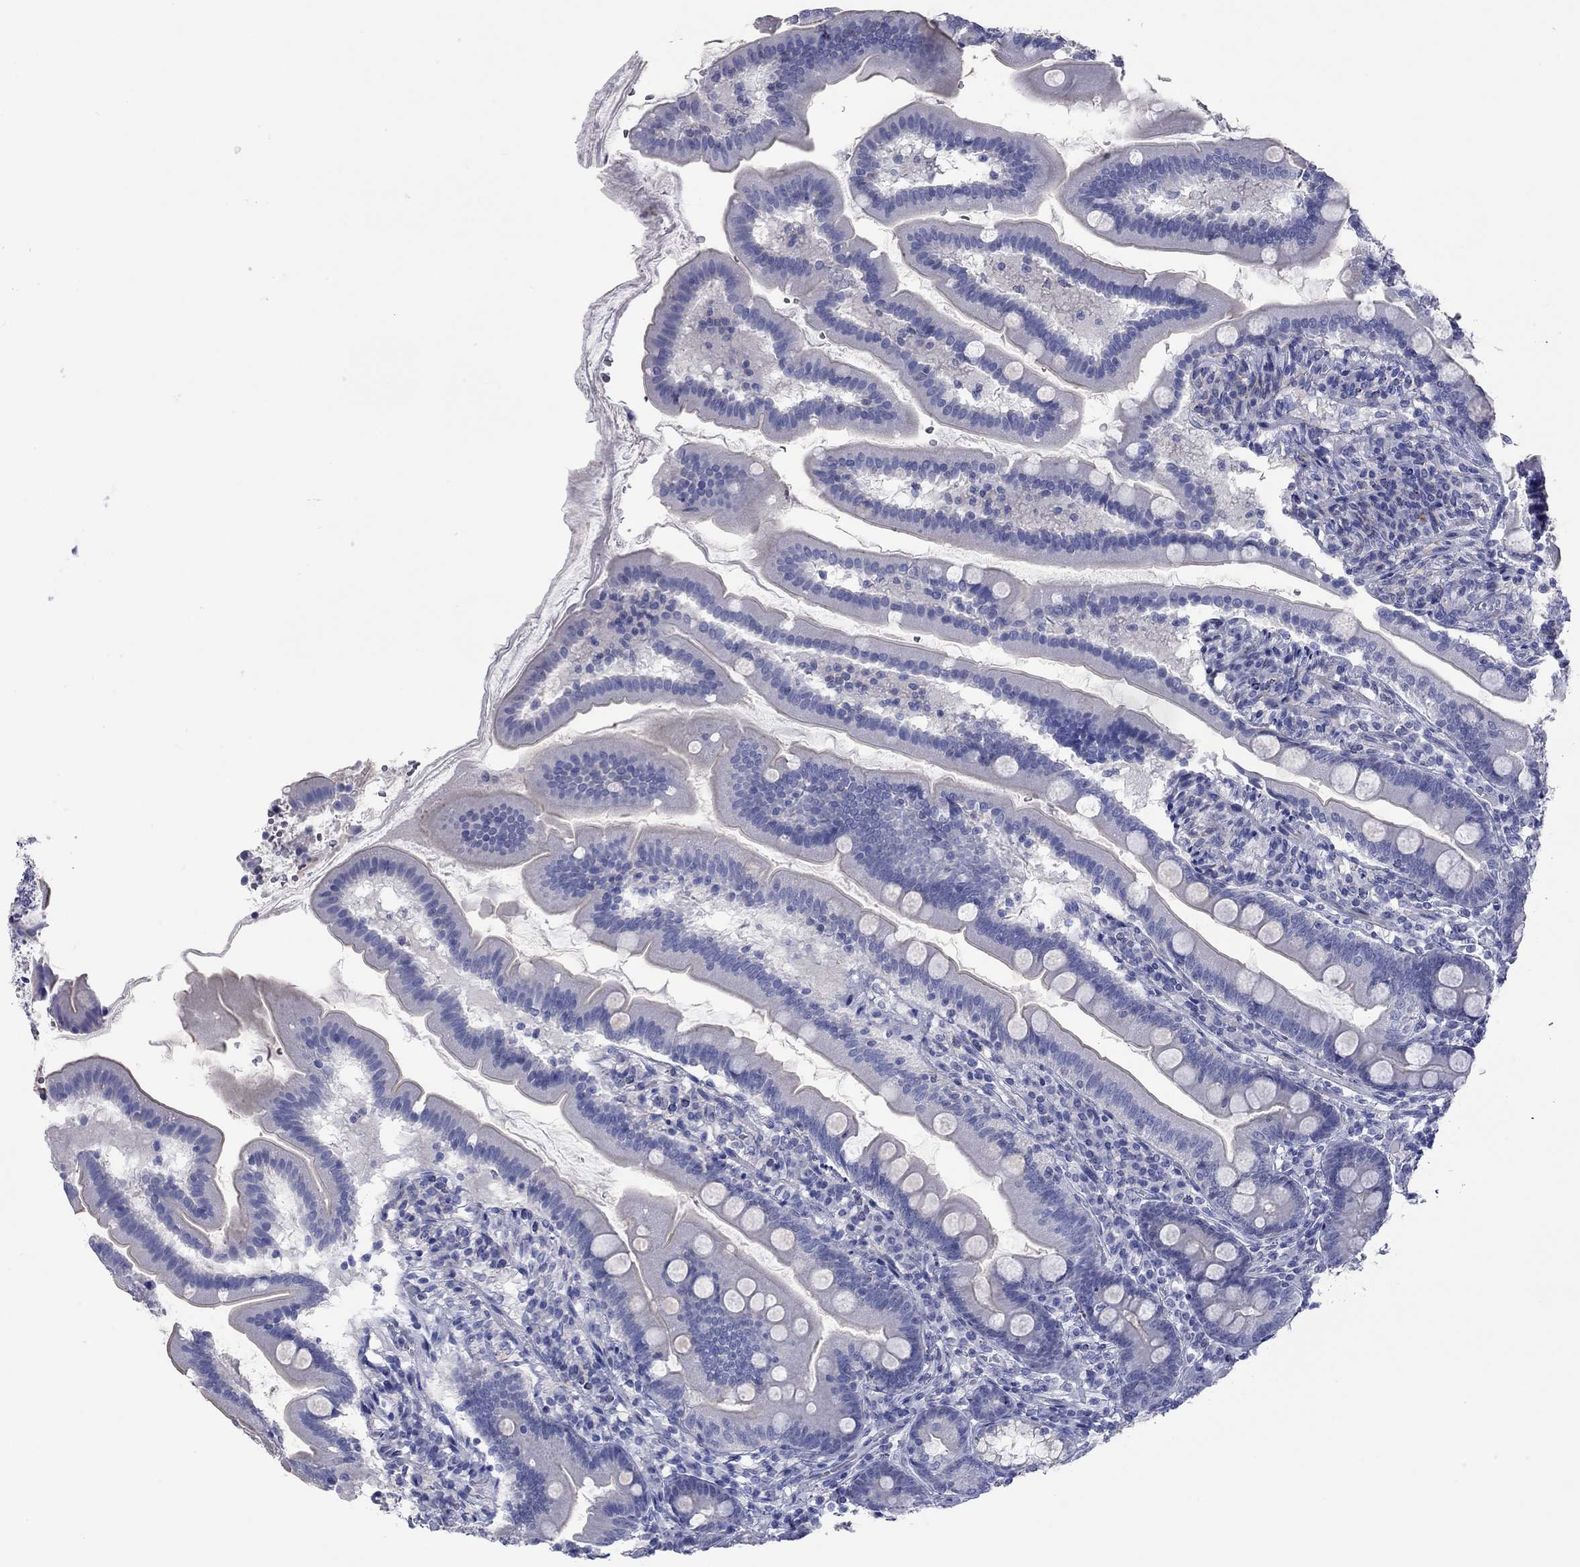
{"staining": {"intensity": "negative", "quantity": "none", "location": "none"}, "tissue": "duodenum", "cell_type": "Glandular cells", "image_type": "normal", "snomed": [{"axis": "morphology", "description": "Normal tissue, NOS"}, {"axis": "topography", "description": "Duodenum"}], "caption": "IHC image of benign duodenum: human duodenum stained with DAB (3,3'-diaminobenzidine) exhibits no significant protein positivity in glandular cells.", "gene": "ACTL7B", "patient": {"sex": "female", "age": 67}}